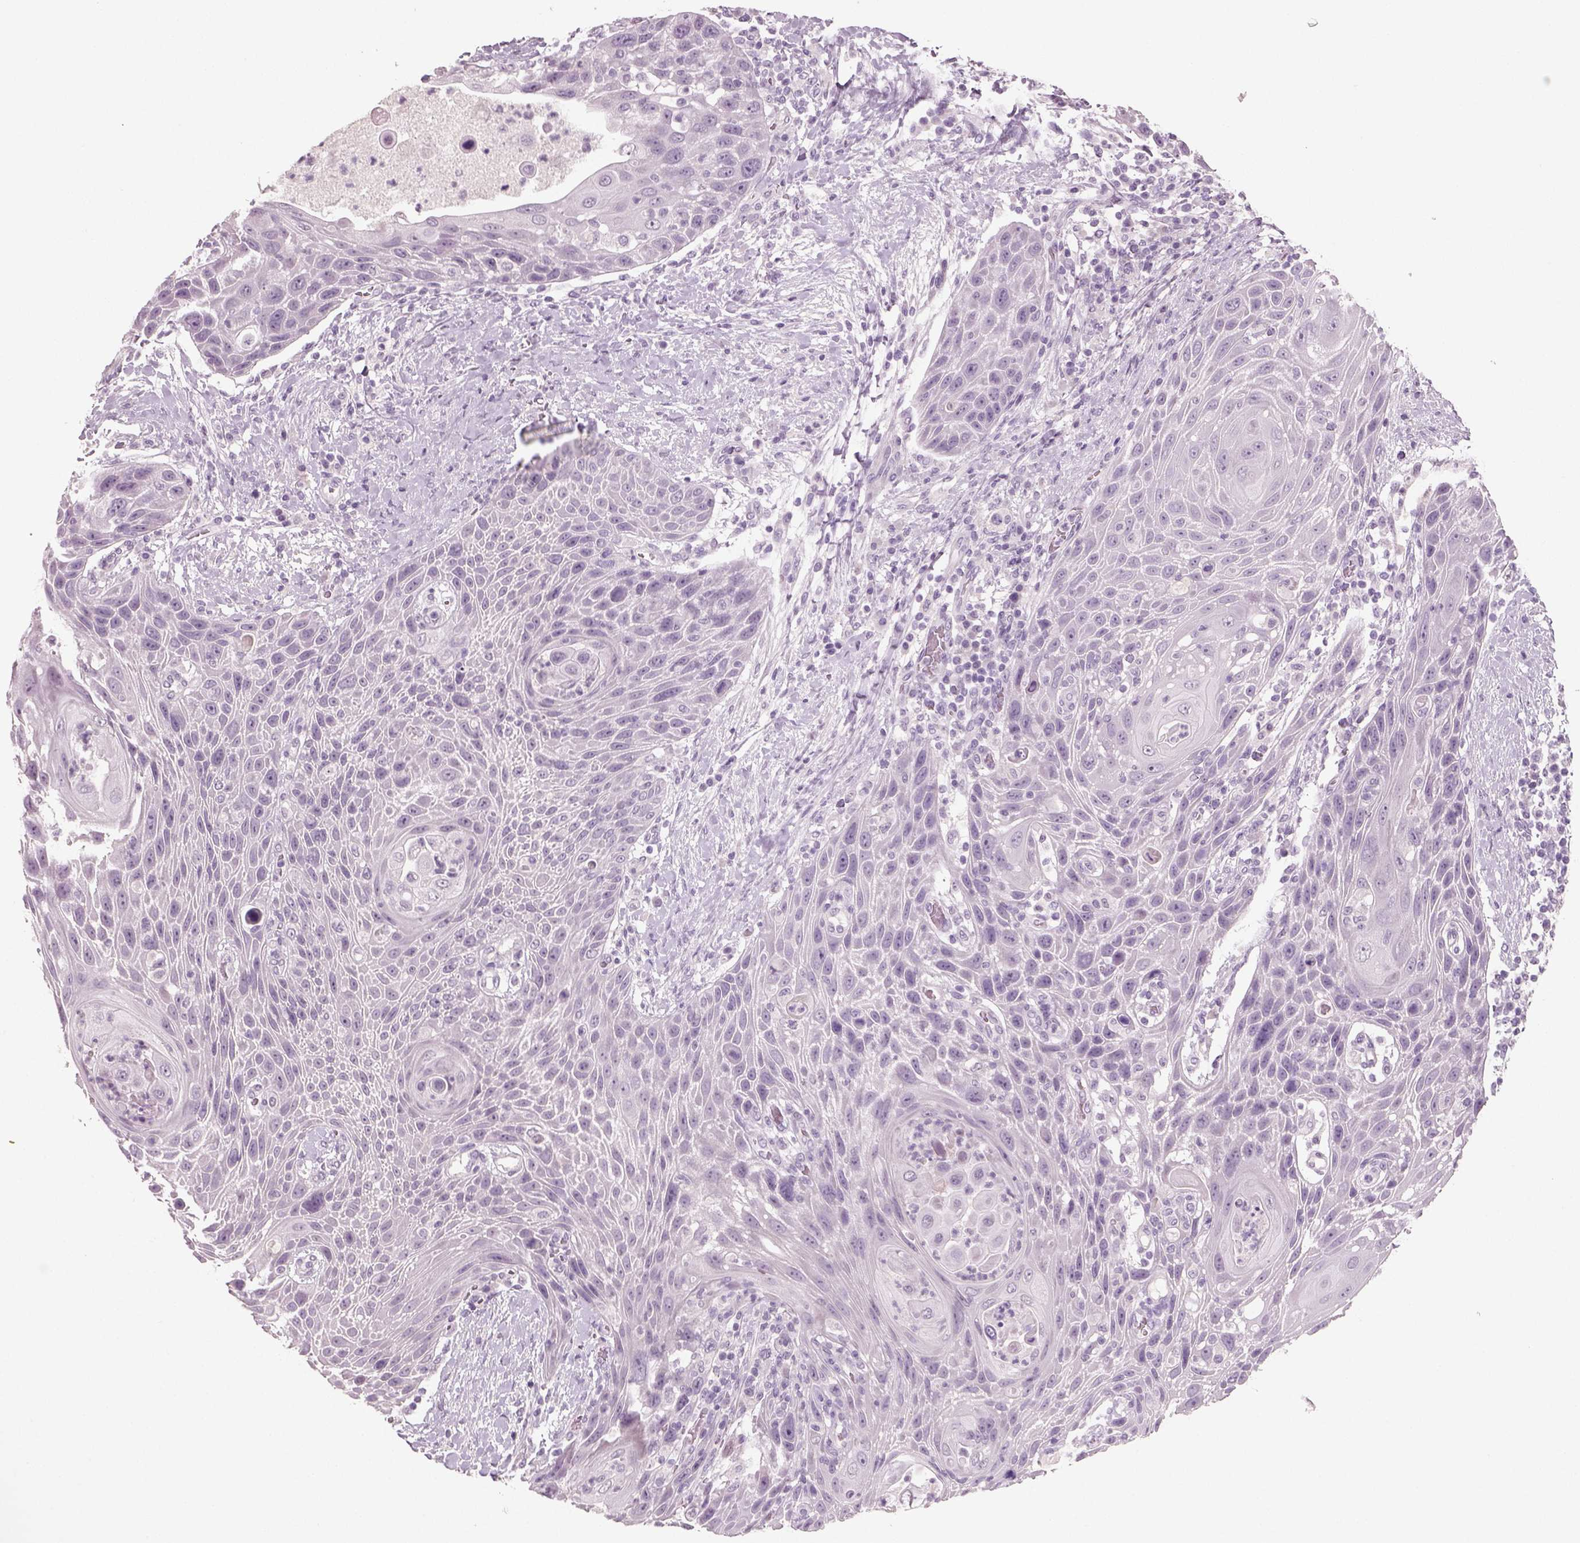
{"staining": {"intensity": "negative", "quantity": "none", "location": "none"}, "tissue": "head and neck cancer", "cell_type": "Tumor cells", "image_type": "cancer", "snomed": [{"axis": "morphology", "description": "Squamous cell carcinoma, NOS"}, {"axis": "topography", "description": "Head-Neck"}], "caption": "A photomicrograph of head and neck squamous cell carcinoma stained for a protein displays no brown staining in tumor cells.", "gene": "SLC6A2", "patient": {"sex": "male", "age": 69}}